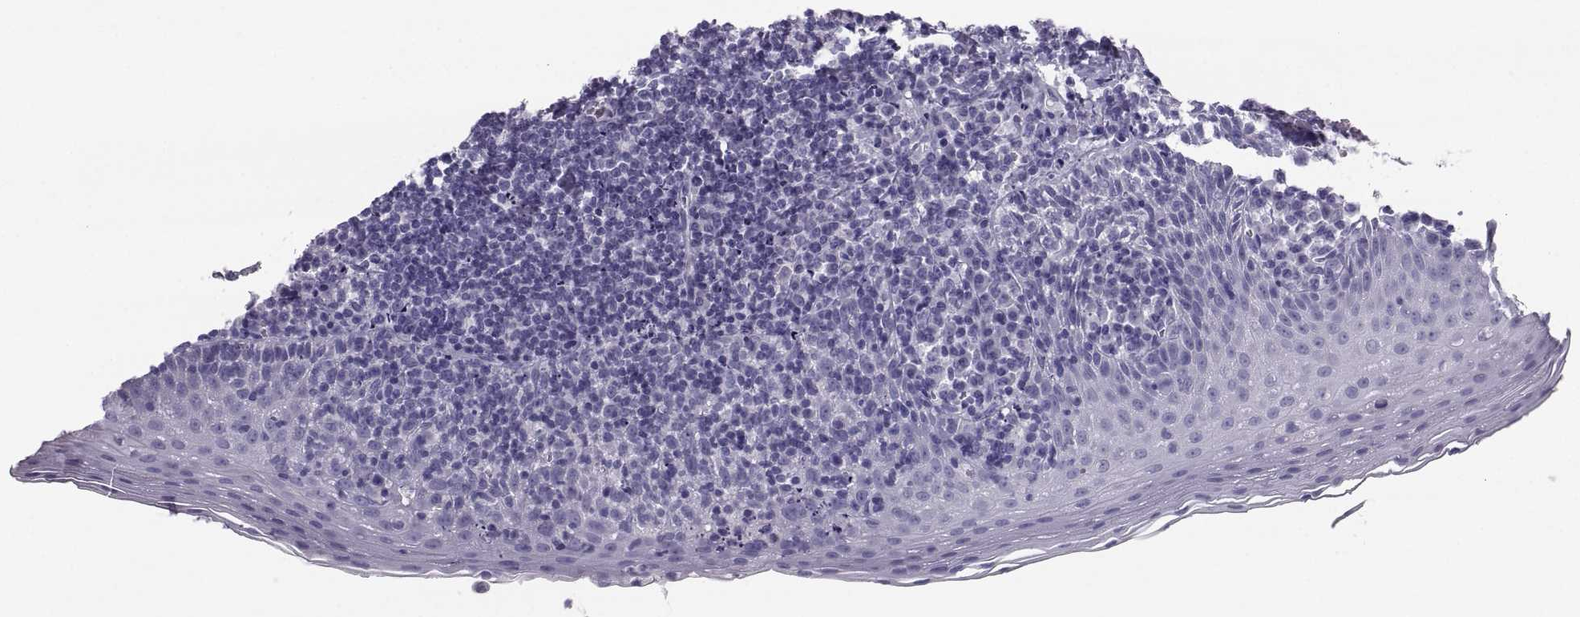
{"staining": {"intensity": "negative", "quantity": "none", "location": "none"}, "tissue": "tonsil", "cell_type": "Germinal center cells", "image_type": "normal", "snomed": [{"axis": "morphology", "description": "Normal tissue, NOS"}, {"axis": "morphology", "description": "Inflammation, NOS"}, {"axis": "topography", "description": "Tonsil"}], "caption": "Micrograph shows no protein staining in germinal center cells of unremarkable tonsil. Nuclei are stained in blue.", "gene": "PCSK1N", "patient": {"sex": "female", "age": 31}}